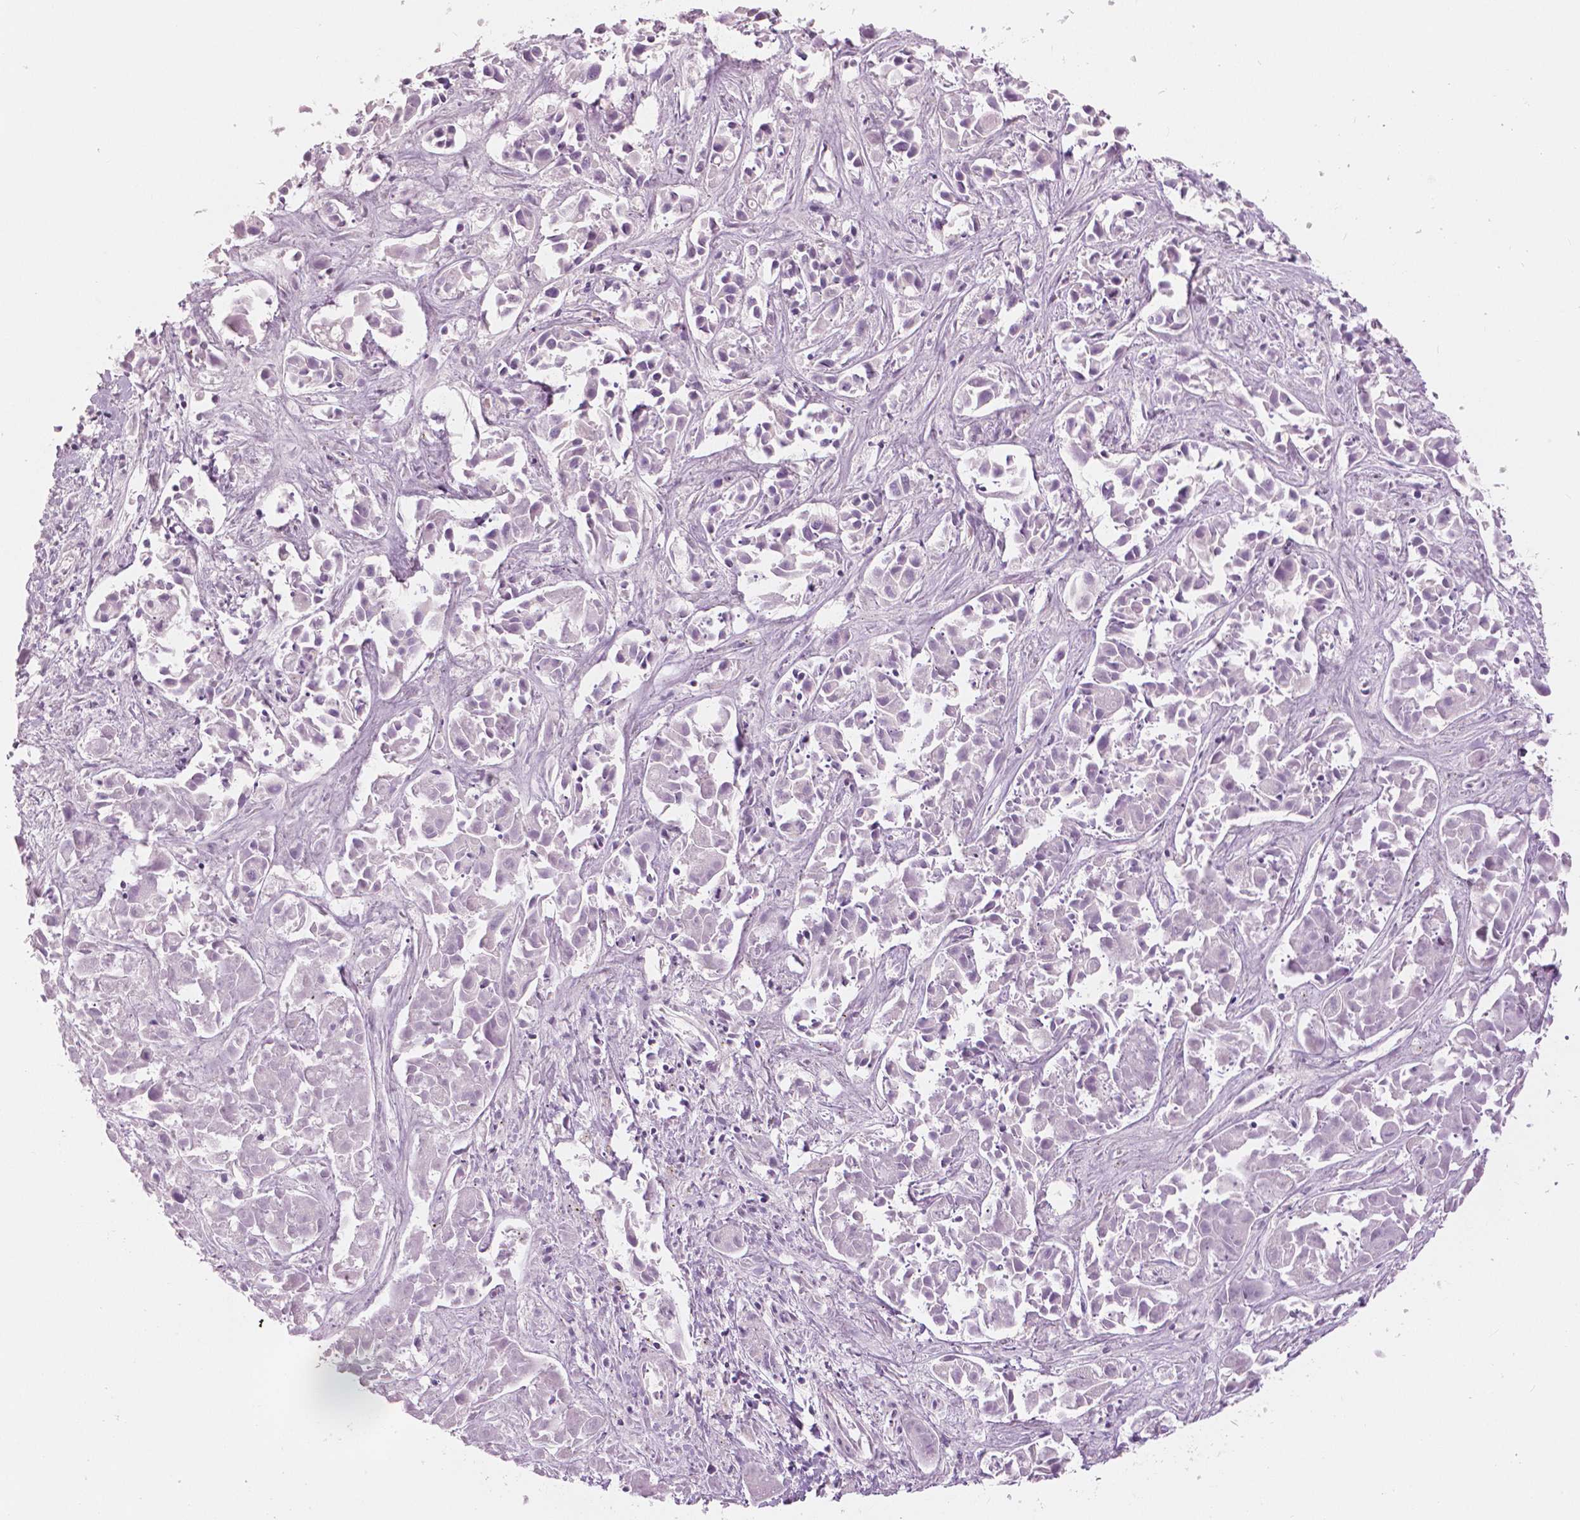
{"staining": {"intensity": "negative", "quantity": "none", "location": "none"}, "tissue": "liver cancer", "cell_type": "Tumor cells", "image_type": "cancer", "snomed": [{"axis": "morphology", "description": "Cholangiocarcinoma"}, {"axis": "topography", "description": "Liver"}], "caption": "High power microscopy micrograph of an immunohistochemistry histopathology image of liver cholangiocarcinoma, revealing no significant staining in tumor cells. Nuclei are stained in blue.", "gene": "SLC24A1", "patient": {"sex": "female", "age": 81}}